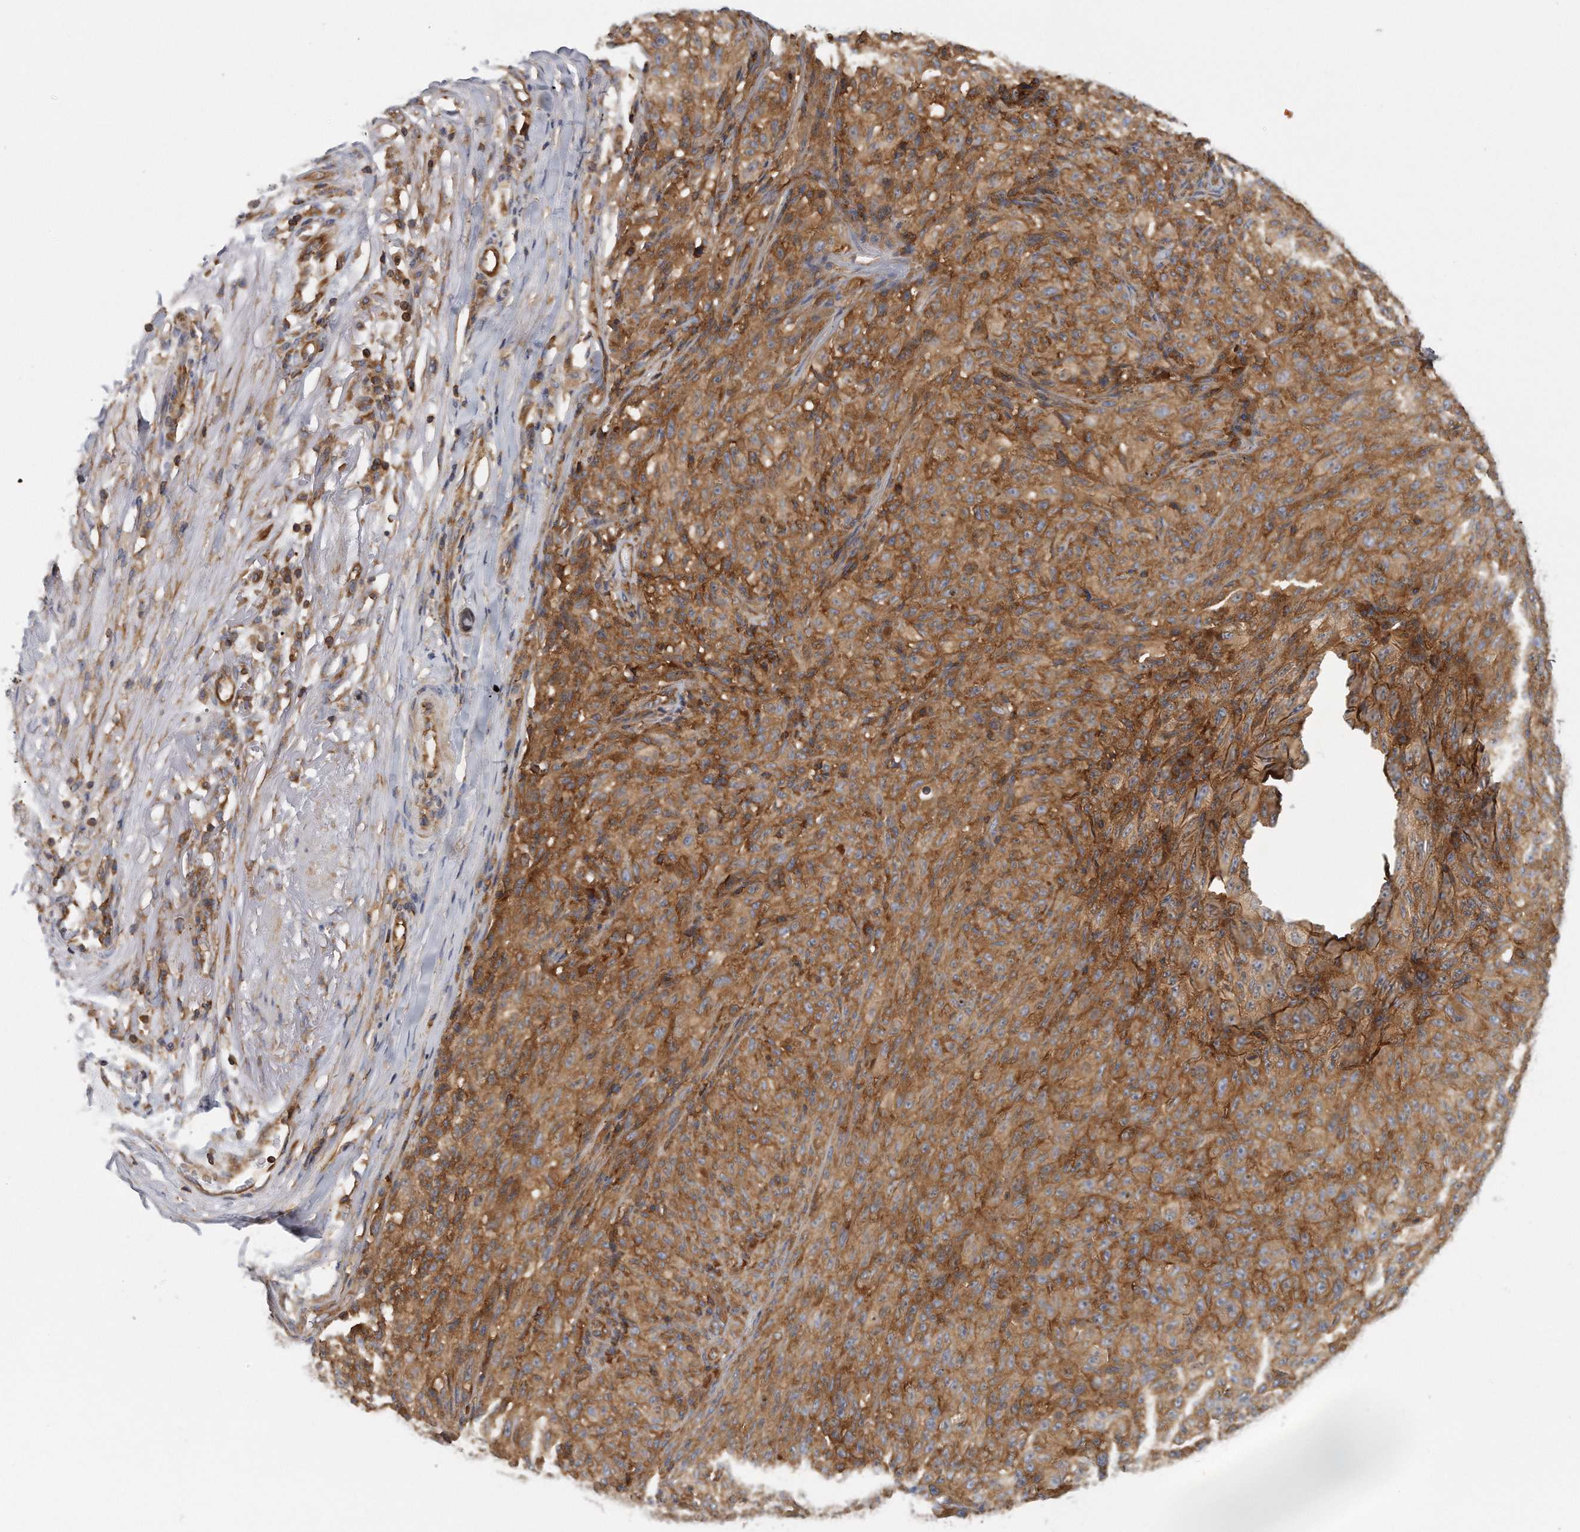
{"staining": {"intensity": "moderate", "quantity": ">75%", "location": "cytoplasmic/membranous"}, "tissue": "melanoma", "cell_type": "Tumor cells", "image_type": "cancer", "snomed": [{"axis": "morphology", "description": "Malignant melanoma, NOS"}, {"axis": "topography", "description": "Skin"}], "caption": "There is medium levels of moderate cytoplasmic/membranous staining in tumor cells of melanoma, as demonstrated by immunohistochemical staining (brown color).", "gene": "EIF3I", "patient": {"sex": "female", "age": 82}}